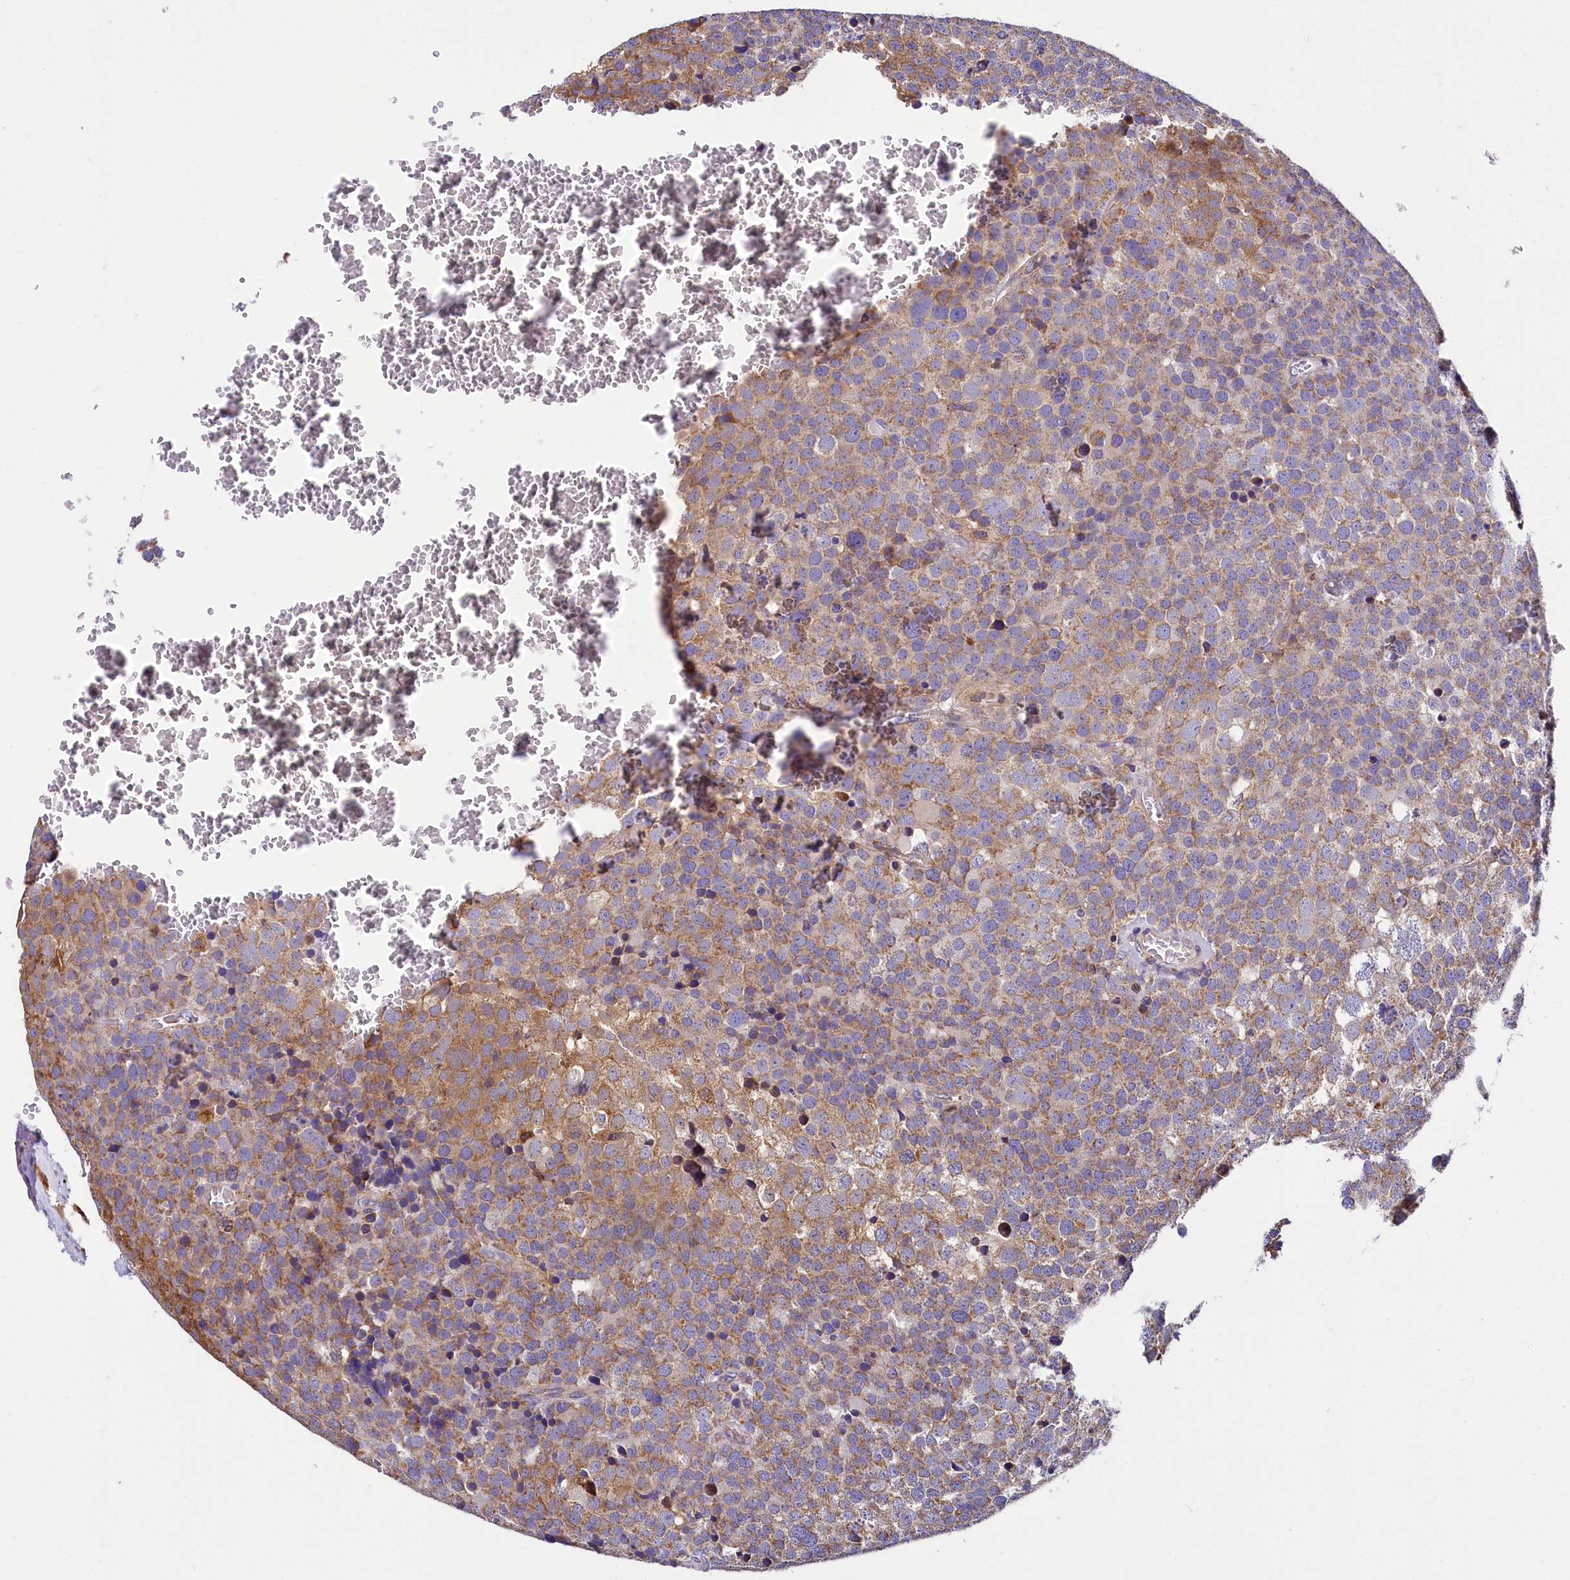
{"staining": {"intensity": "moderate", "quantity": "25%-75%", "location": "cytoplasmic/membranous"}, "tissue": "testis cancer", "cell_type": "Tumor cells", "image_type": "cancer", "snomed": [{"axis": "morphology", "description": "Seminoma, NOS"}, {"axis": "topography", "description": "Testis"}], "caption": "Moderate cytoplasmic/membranous positivity for a protein is identified in approximately 25%-75% of tumor cells of seminoma (testis) using immunohistochemistry.", "gene": "TASOR2", "patient": {"sex": "male", "age": 71}}